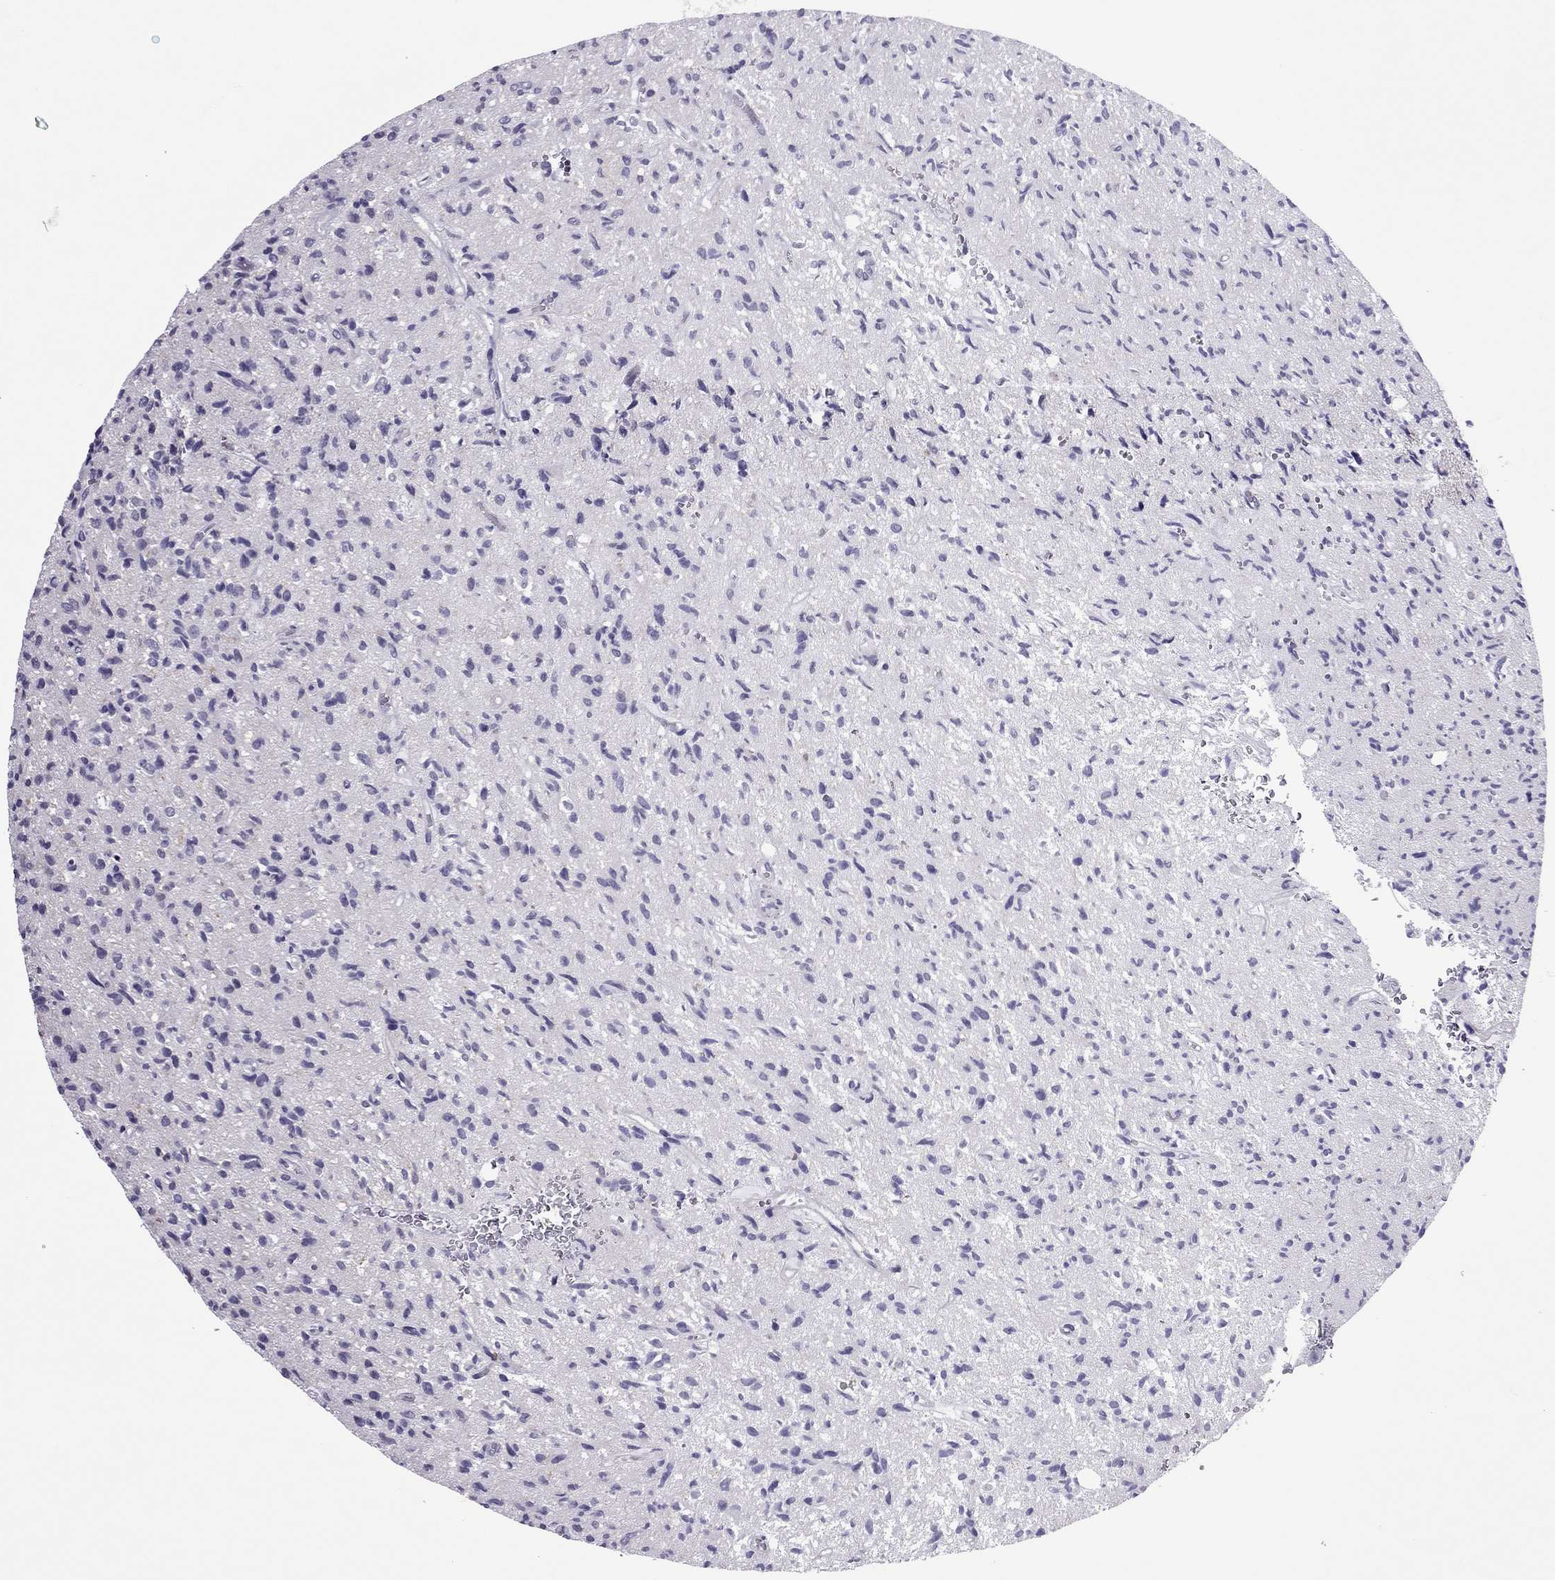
{"staining": {"intensity": "negative", "quantity": "none", "location": "none"}, "tissue": "glioma", "cell_type": "Tumor cells", "image_type": "cancer", "snomed": [{"axis": "morphology", "description": "Glioma, malignant, High grade"}, {"axis": "topography", "description": "Brain"}], "caption": "High magnification brightfield microscopy of glioma stained with DAB (3,3'-diaminobenzidine) (brown) and counterstained with hematoxylin (blue): tumor cells show no significant staining.", "gene": "SLC16A8", "patient": {"sex": "male", "age": 64}}